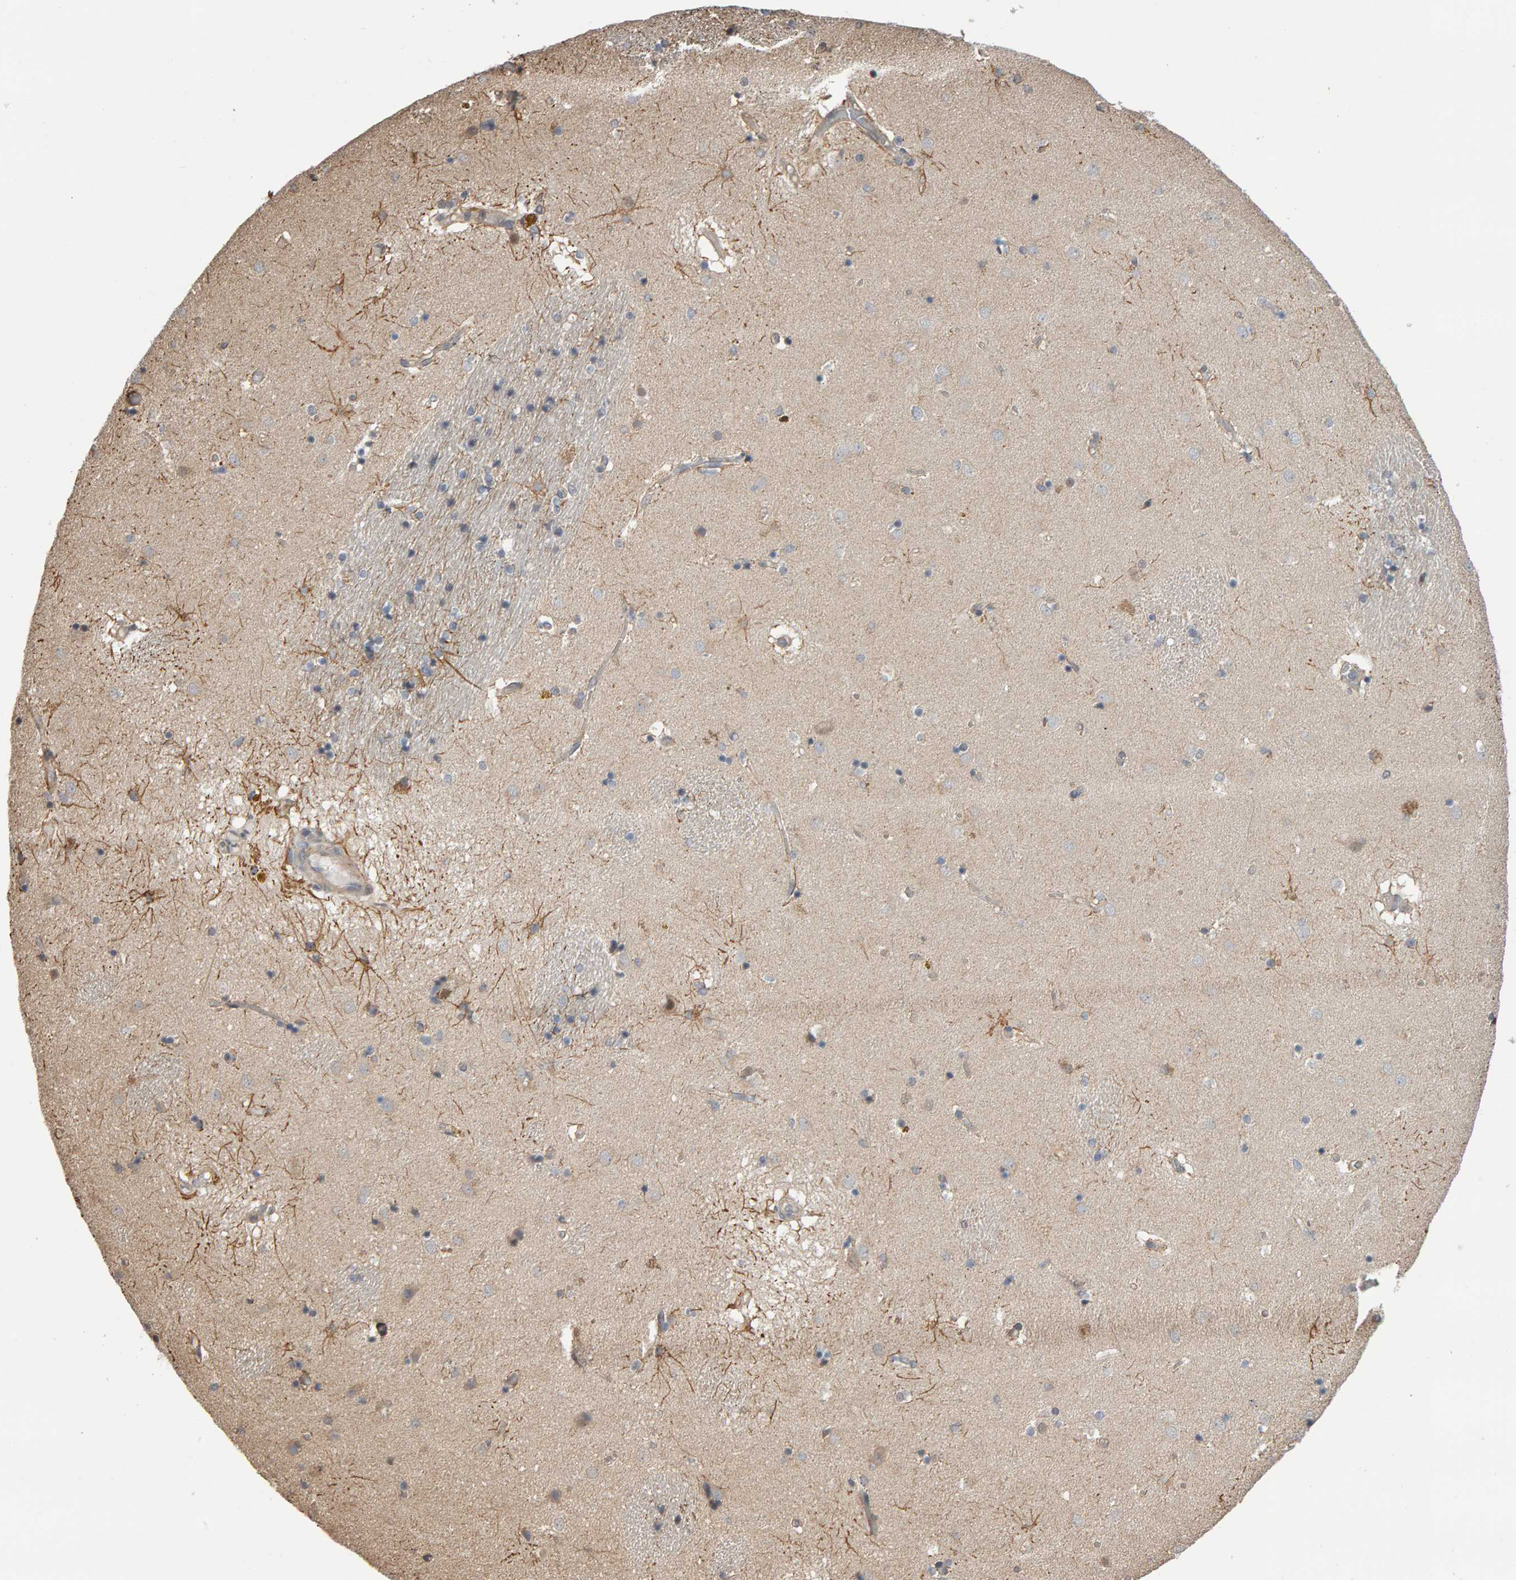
{"staining": {"intensity": "moderate", "quantity": "<25%", "location": "cytoplasmic/membranous"}, "tissue": "caudate", "cell_type": "Glial cells", "image_type": "normal", "snomed": [{"axis": "morphology", "description": "Normal tissue, NOS"}, {"axis": "topography", "description": "Lateral ventricle wall"}], "caption": "Immunohistochemical staining of normal caudate shows low levels of moderate cytoplasmic/membranous positivity in approximately <25% of glial cells. The staining is performed using DAB brown chromogen to label protein expression. The nuclei are counter-stained blue using hematoxylin.", "gene": "COASY", "patient": {"sex": "male", "age": 70}}